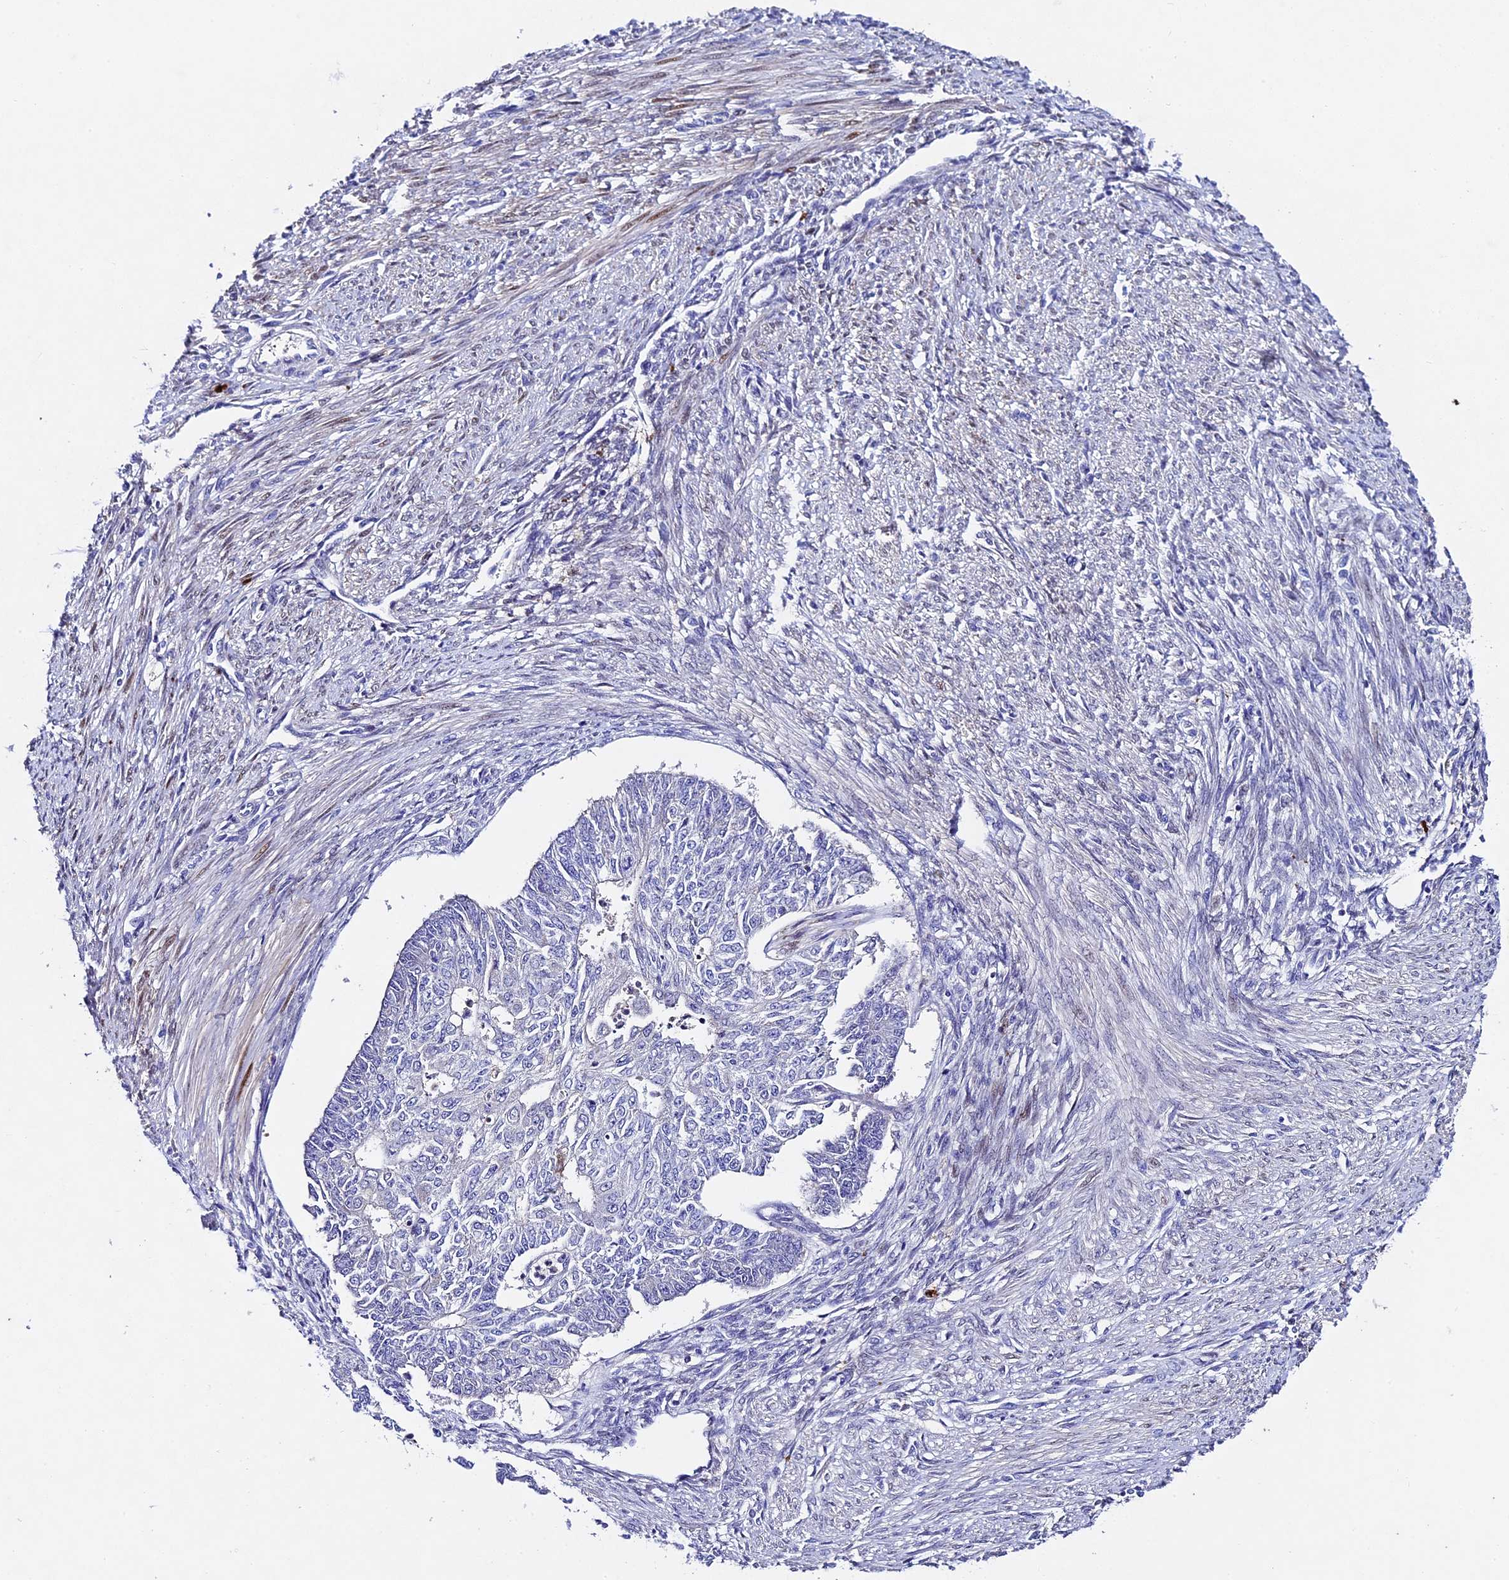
{"staining": {"intensity": "negative", "quantity": "none", "location": "none"}, "tissue": "endometrial cancer", "cell_type": "Tumor cells", "image_type": "cancer", "snomed": [{"axis": "morphology", "description": "Adenocarcinoma, NOS"}, {"axis": "topography", "description": "Endometrium"}], "caption": "Immunohistochemistry histopathology image of human endometrial cancer (adenocarcinoma) stained for a protein (brown), which reveals no staining in tumor cells. Brightfield microscopy of IHC stained with DAB (brown) and hematoxylin (blue), captured at high magnification.", "gene": "TGDS", "patient": {"sex": "female", "age": 32}}